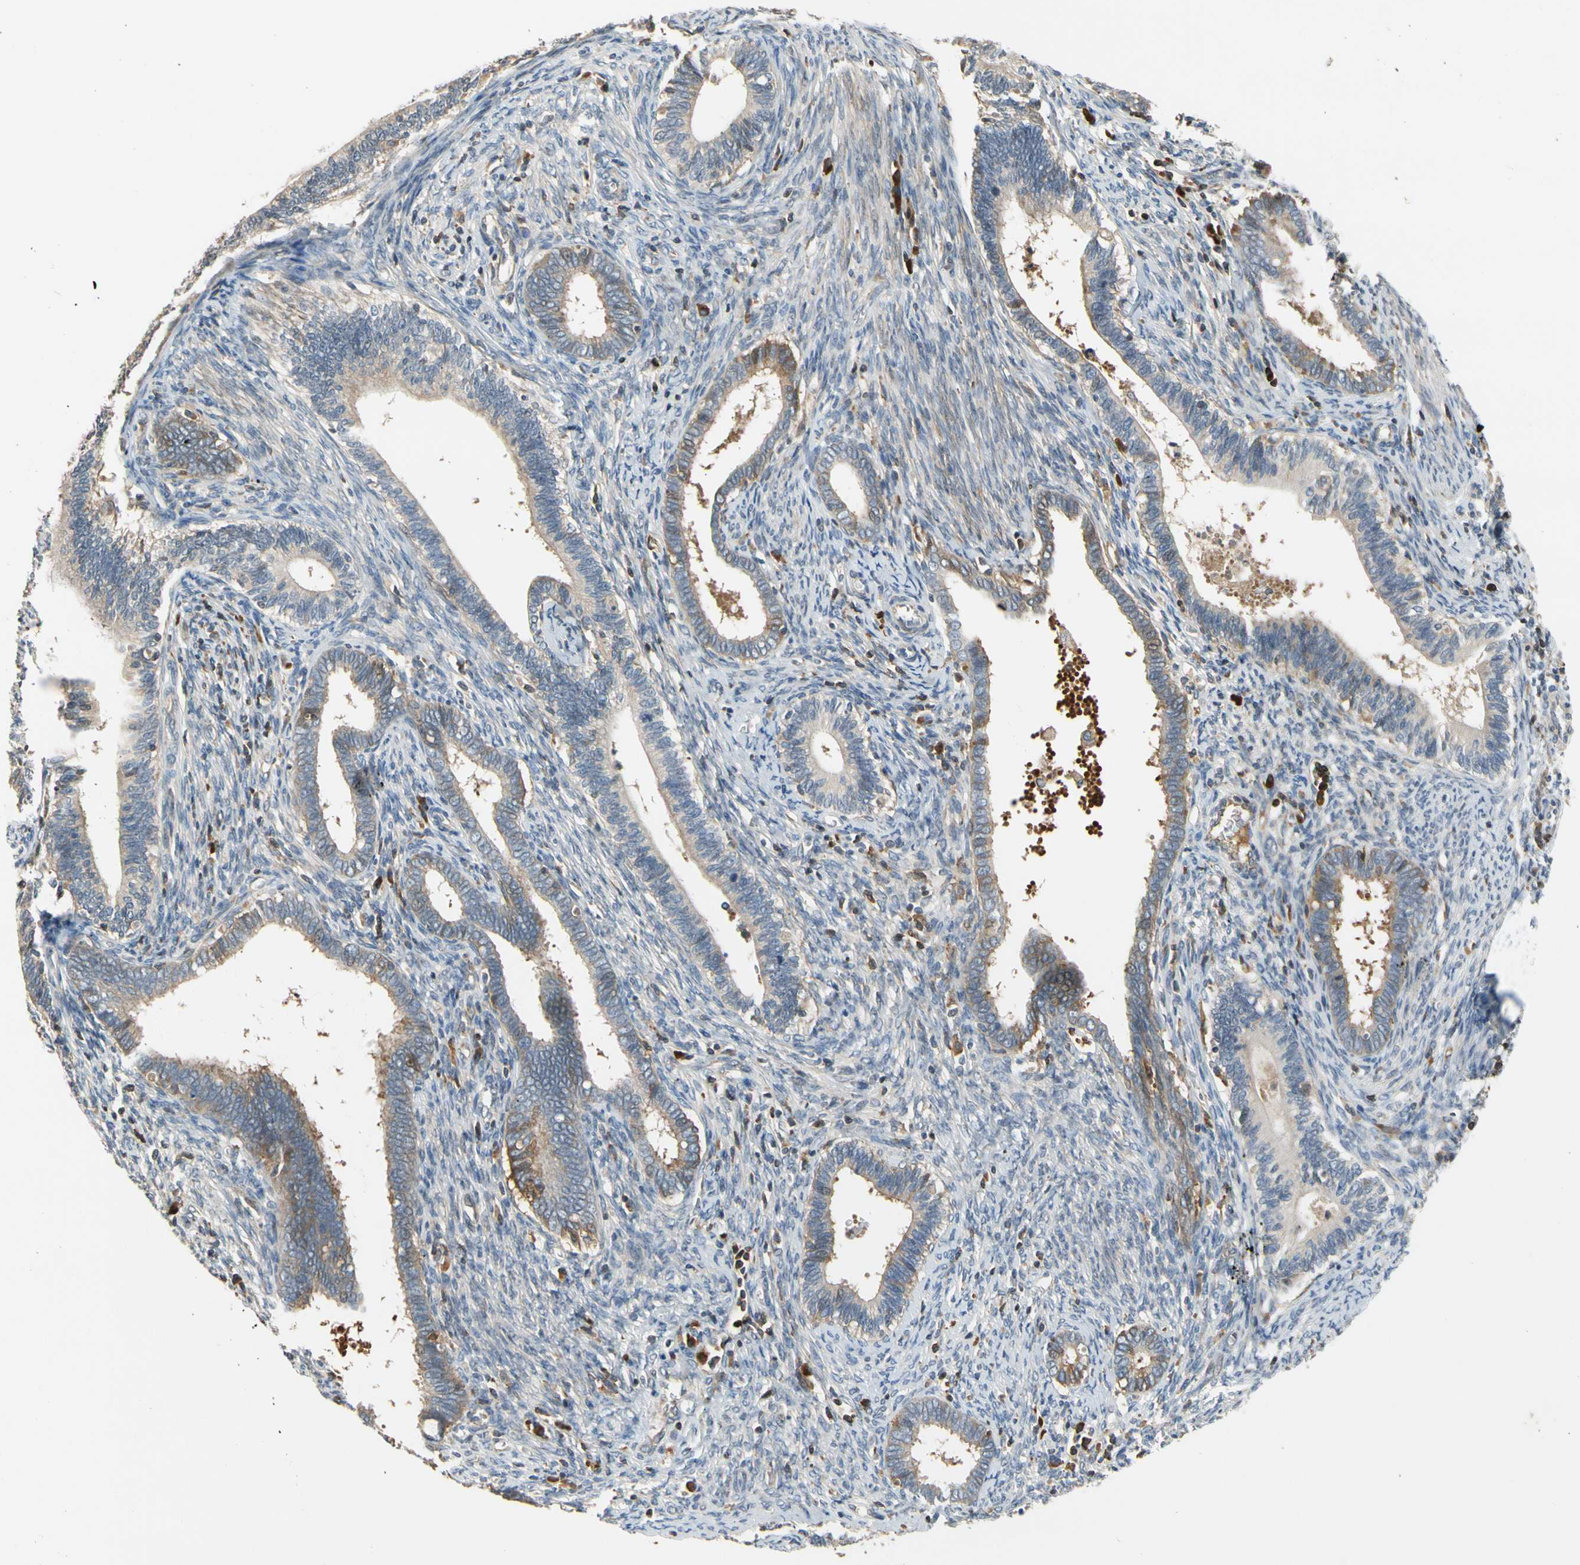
{"staining": {"intensity": "weak", "quantity": ">75%", "location": "cytoplasmic/membranous"}, "tissue": "cervical cancer", "cell_type": "Tumor cells", "image_type": "cancer", "snomed": [{"axis": "morphology", "description": "Adenocarcinoma, NOS"}, {"axis": "topography", "description": "Cervix"}], "caption": "Cervical cancer stained for a protein (brown) shows weak cytoplasmic/membranous positive positivity in approximately >75% of tumor cells.", "gene": "C4A", "patient": {"sex": "female", "age": 44}}